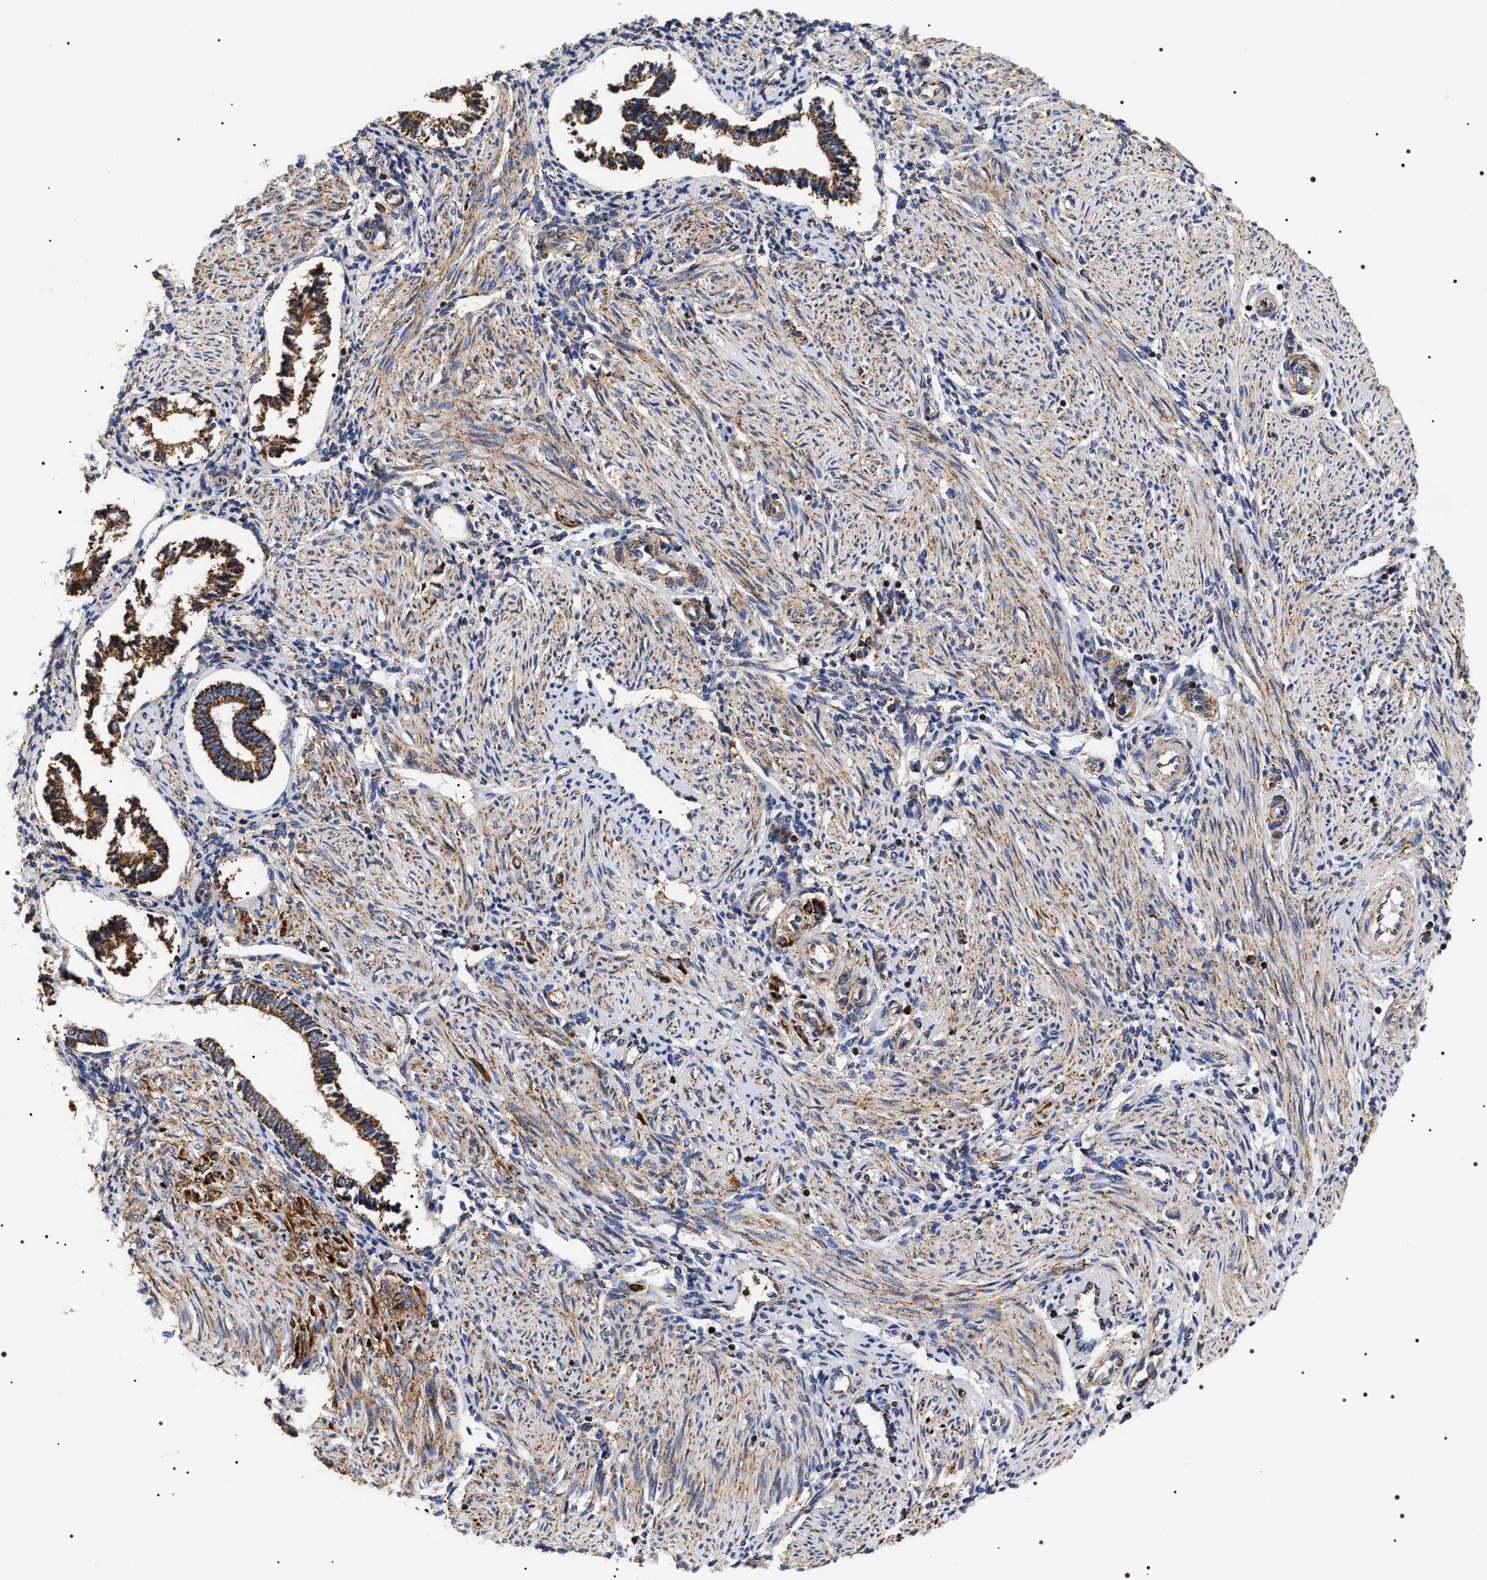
{"staining": {"intensity": "strong", "quantity": "25%-75%", "location": "cytoplasmic/membranous"}, "tissue": "endometrium", "cell_type": "Cells in endometrial stroma", "image_type": "normal", "snomed": [{"axis": "morphology", "description": "Normal tissue, NOS"}, {"axis": "topography", "description": "Endometrium"}], "caption": "Immunohistochemistry (IHC) histopathology image of benign endometrium: endometrium stained using IHC reveals high levels of strong protein expression localized specifically in the cytoplasmic/membranous of cells in endometrial stroma, appearing as a cytoplasmic/membranous brown color.", "gene": "COG5", "patient": {"sex": "female", "age": 42}}